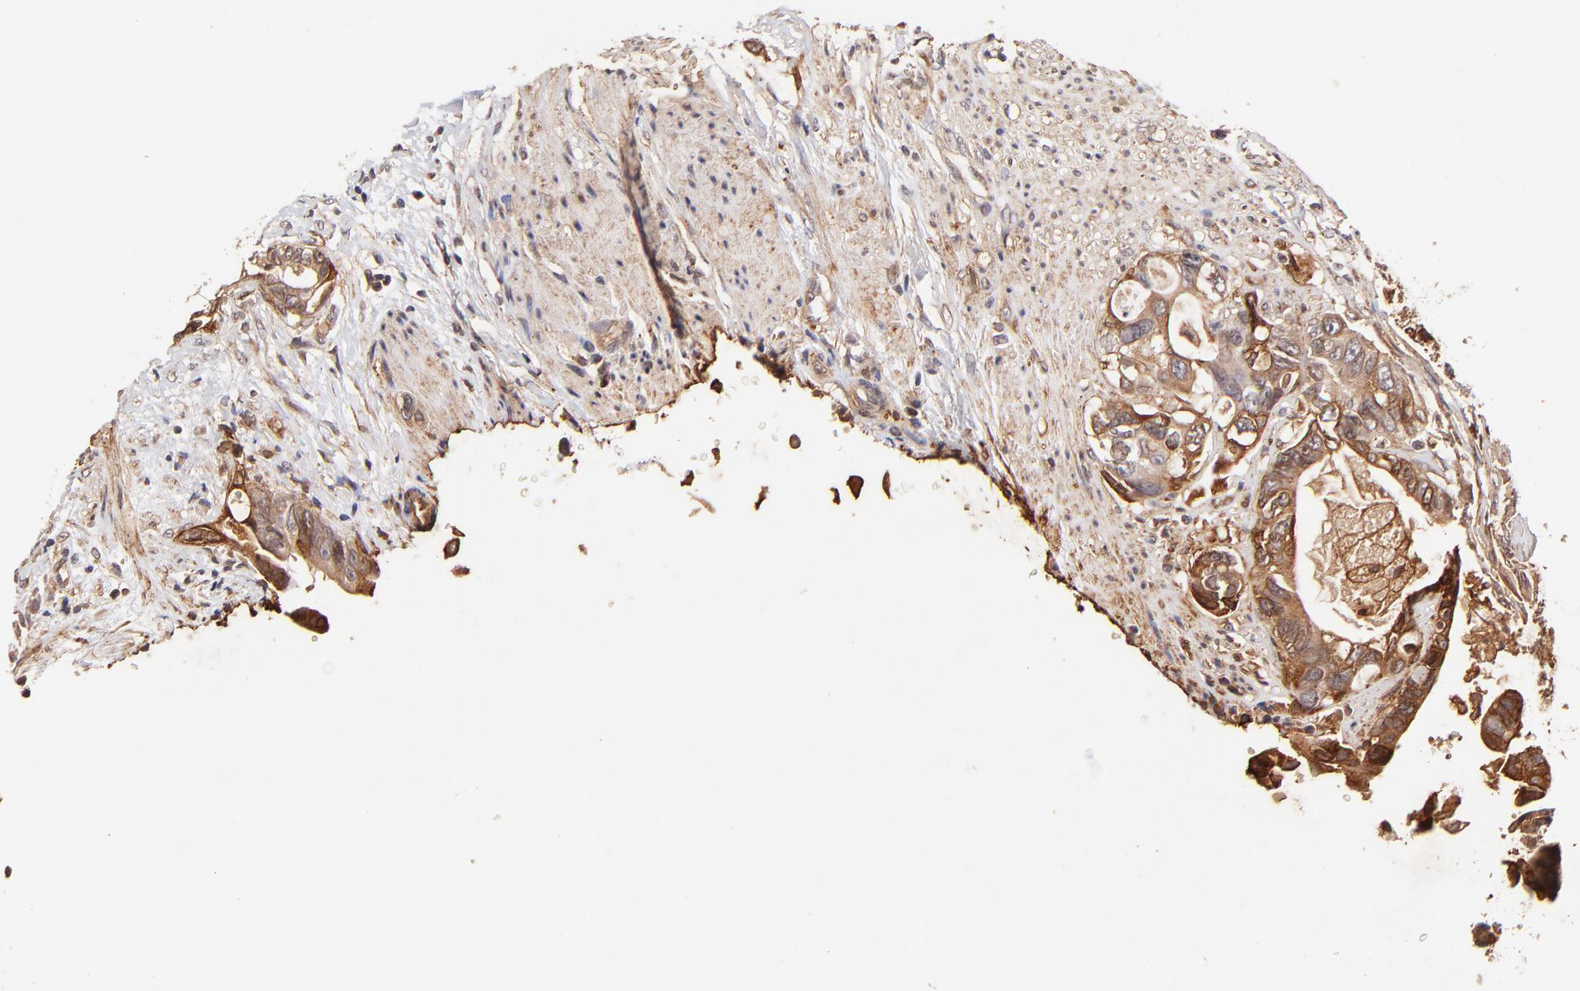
{"staining": {"intensity": "weak", "quantity": ">75%", "location": "cytoplasmic/membranous"}, "tissue": "colorectal cancer", "cell_type": "Tumor cells", "image_type": "cancer", "snomed": [{"axis": "morphology", "description": "Adenocarcinoma, NOS"}, {"axis": "topography", "description": "Rectum"}], "caption": "High-power microscopy captured an immunohistochemistry (IHC) micrograph of adenocarcinoma (colorectal), revealing weak cytoplasmic/membranous staining in about >75% of tumor cells.", "gene": "ITGB1", "patient": {"sex": "female", "age": 57}}